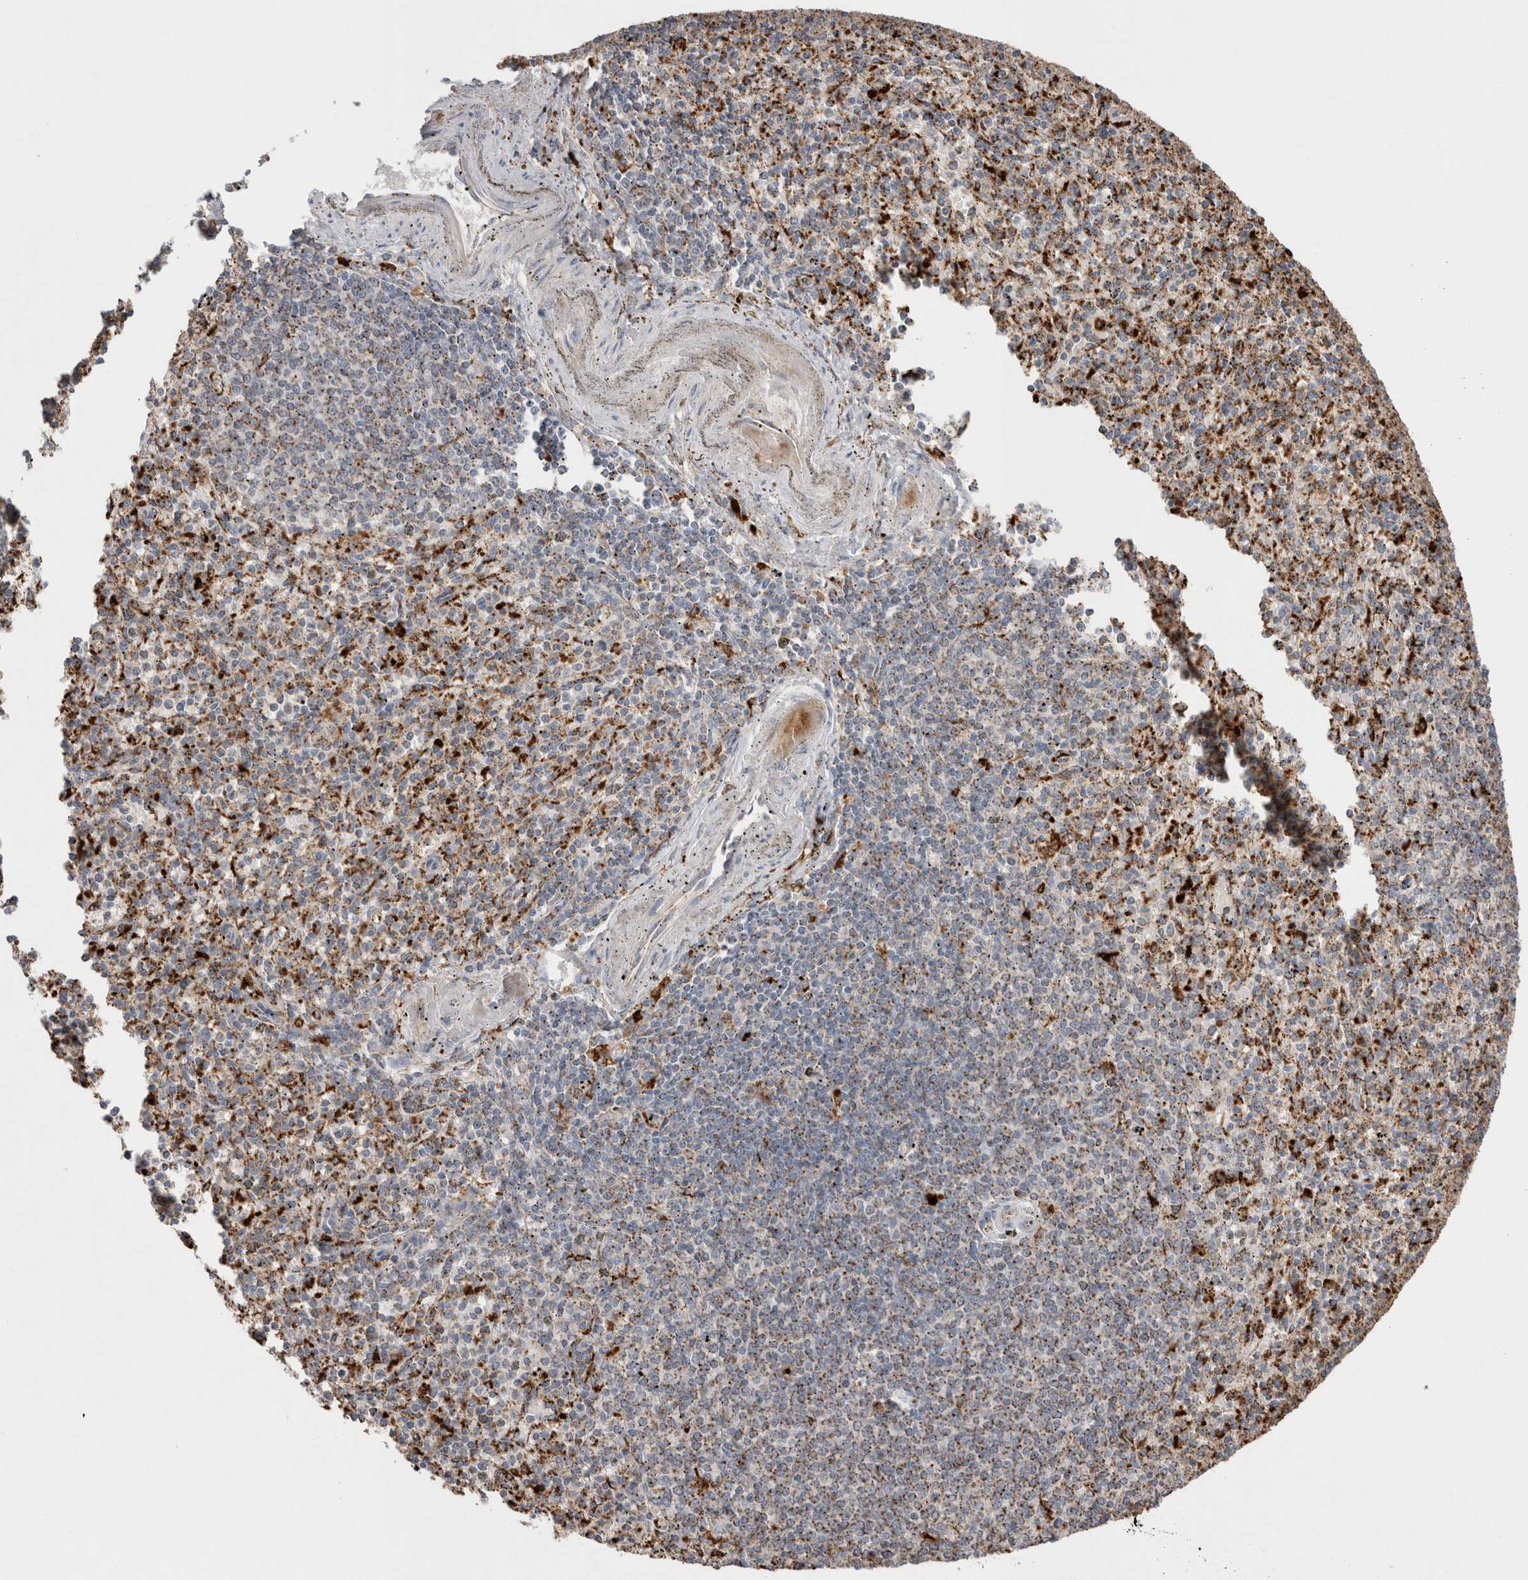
{"staining": {"intensity": "moderate", "quantity": ">75%", "location": "cytoplasmic/membranous"}, "tissue": "spleen", "cell_type": "Cells in red pulp", "image_type": "normal", "snomed": [{"axis": "morphology", "description": "Normal tissue, NOS"}, {"axis": "topography", "description": "Spleen"}], "caption": "Cells in red pulp display medium levels of moderate cytoplasmic/membranous staining in approximately >75% of cells in benign spleen.", "gene": "CTSA", "patient": {"sex": "male", "age": 72}}